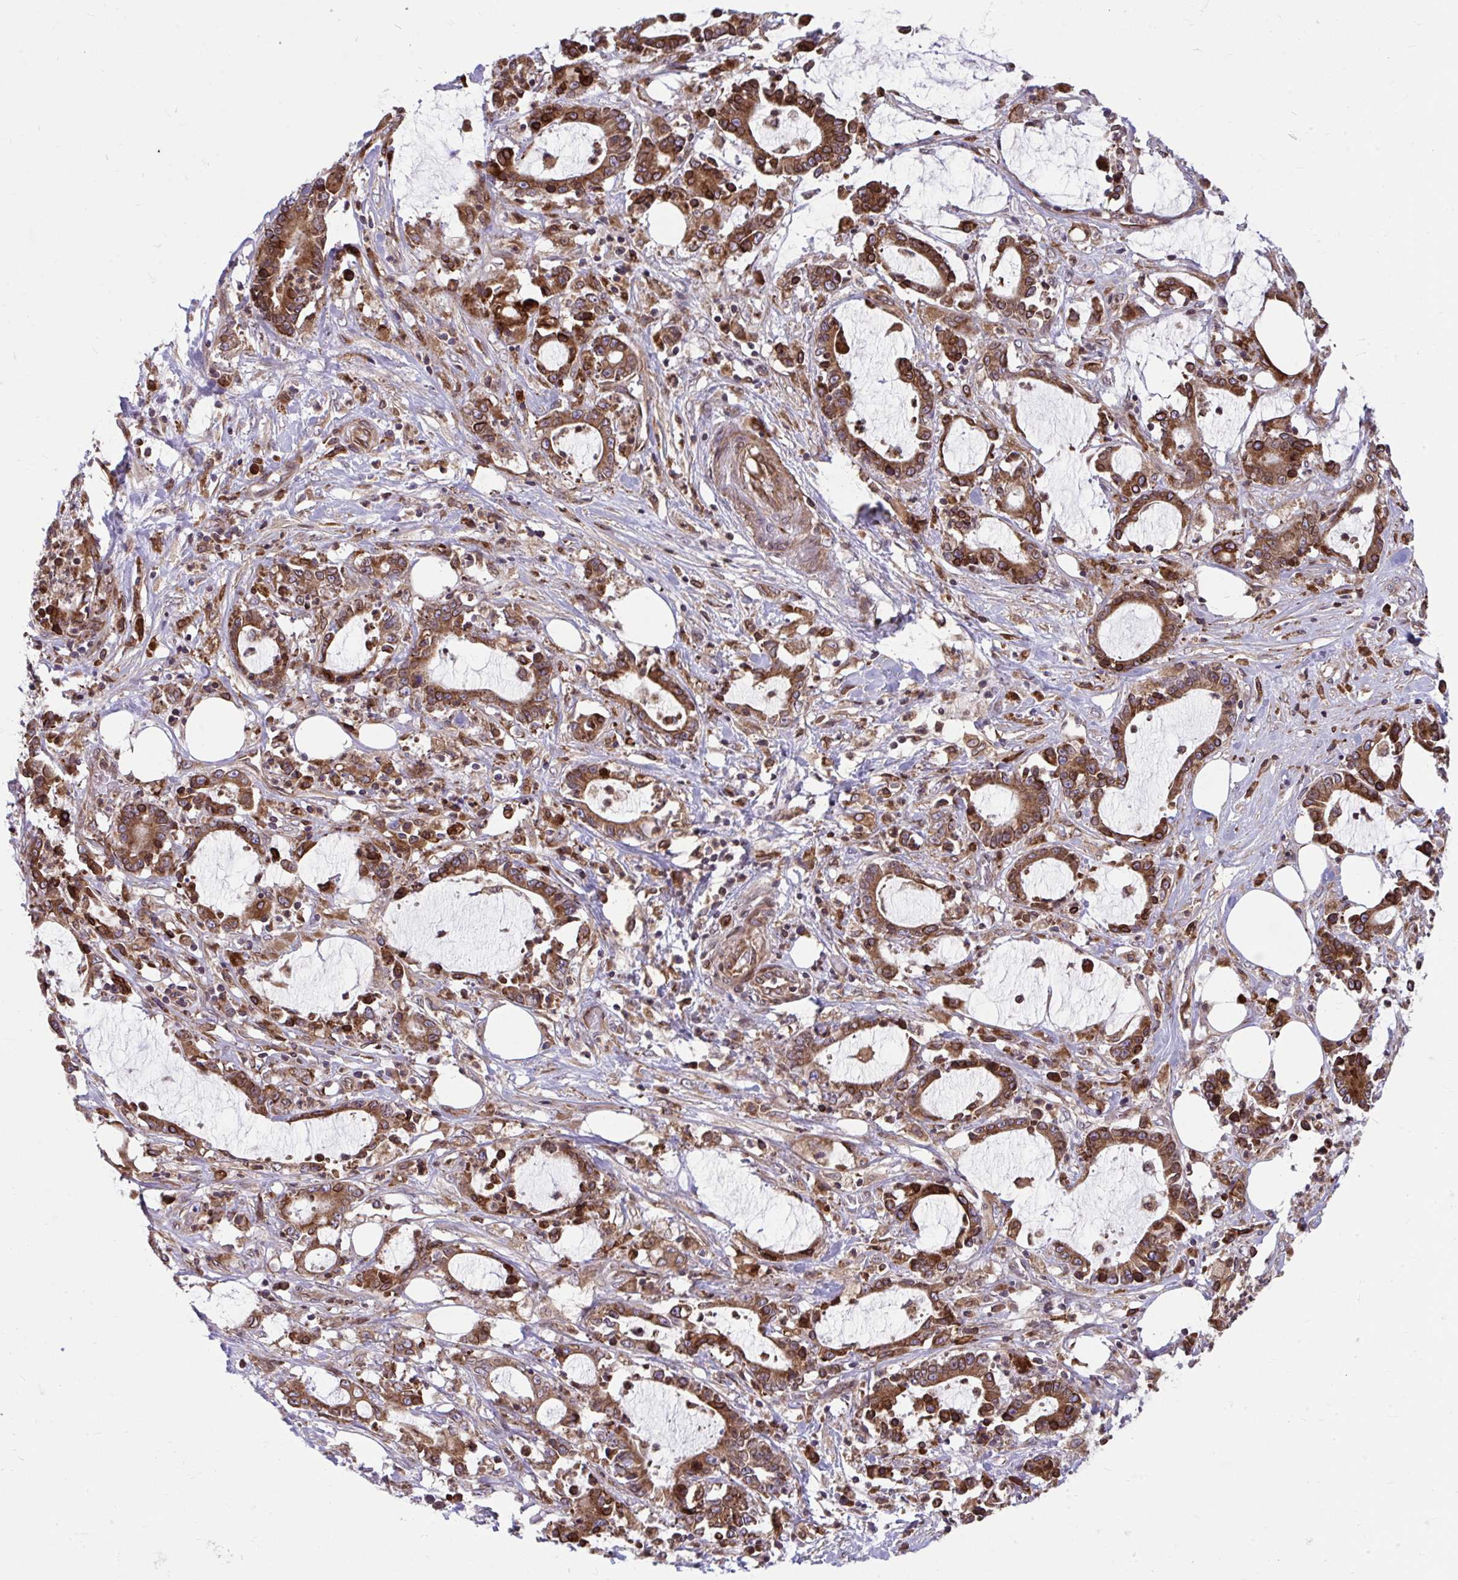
{"staining": {"intensity": "moderate", "quantity": ">75%", "location": "cytoplasmic/membranous"}, "tissue": "stomach cancer", "cell_type": "Tumor cells", "image_type": "cancer", "snomed": [{"axis": "morphology", "description": "Adenocarcinoma, NOS"}, {"axis": "topography", "description": "Stomach, upper"}], "caption": "Human adenocarcinoma (stomach) stained with a brown dye shows moderate cytoplasmic/membranous positive positivity in about >75% of tumor cells.", "gene": "STIM2", "patient": {"sex": "male", "age": 68}}